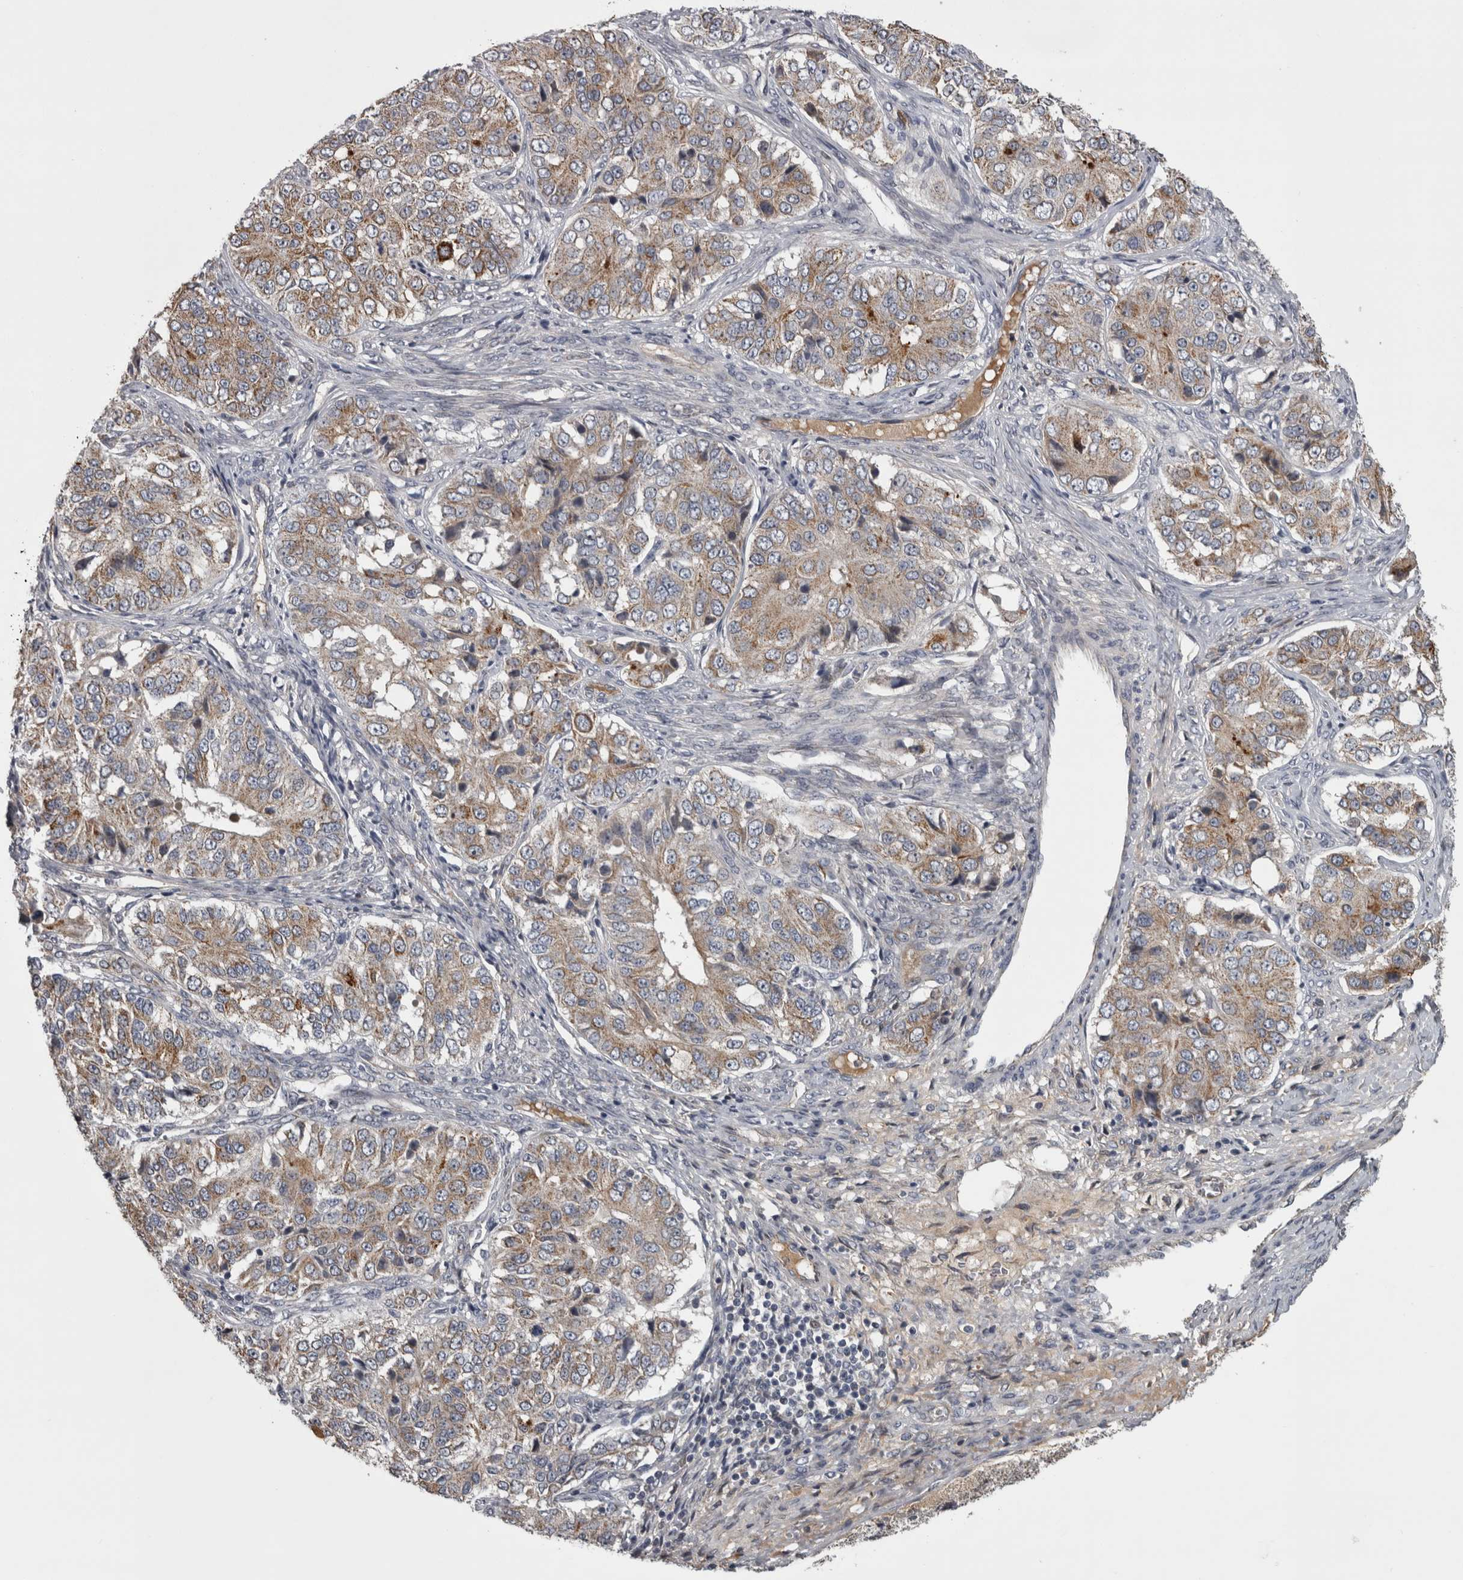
{"staining": {"intensity": "moderate", "quantity": ">75%", "location": "cytoplasmic/membranous"}, "tissue": "ovarian cancer", "cell_type": "Tumor cells", "image_type": "cancer", "snomed": [{"axis": "morphology", "description": "Carcinoma, endometroid"}, {"axis": "topography", "description": "Ovary"}], "caption": "Immunohistochemistry (IHC) micrograph of ovarian cancer stained for a protein (brown), which exhibits medium levels of moderate cytoplasmic/membranous positivity in about >75% of tumor cells.", "gene": "DBT", "patient": {"sex": "female", "age": 51}}